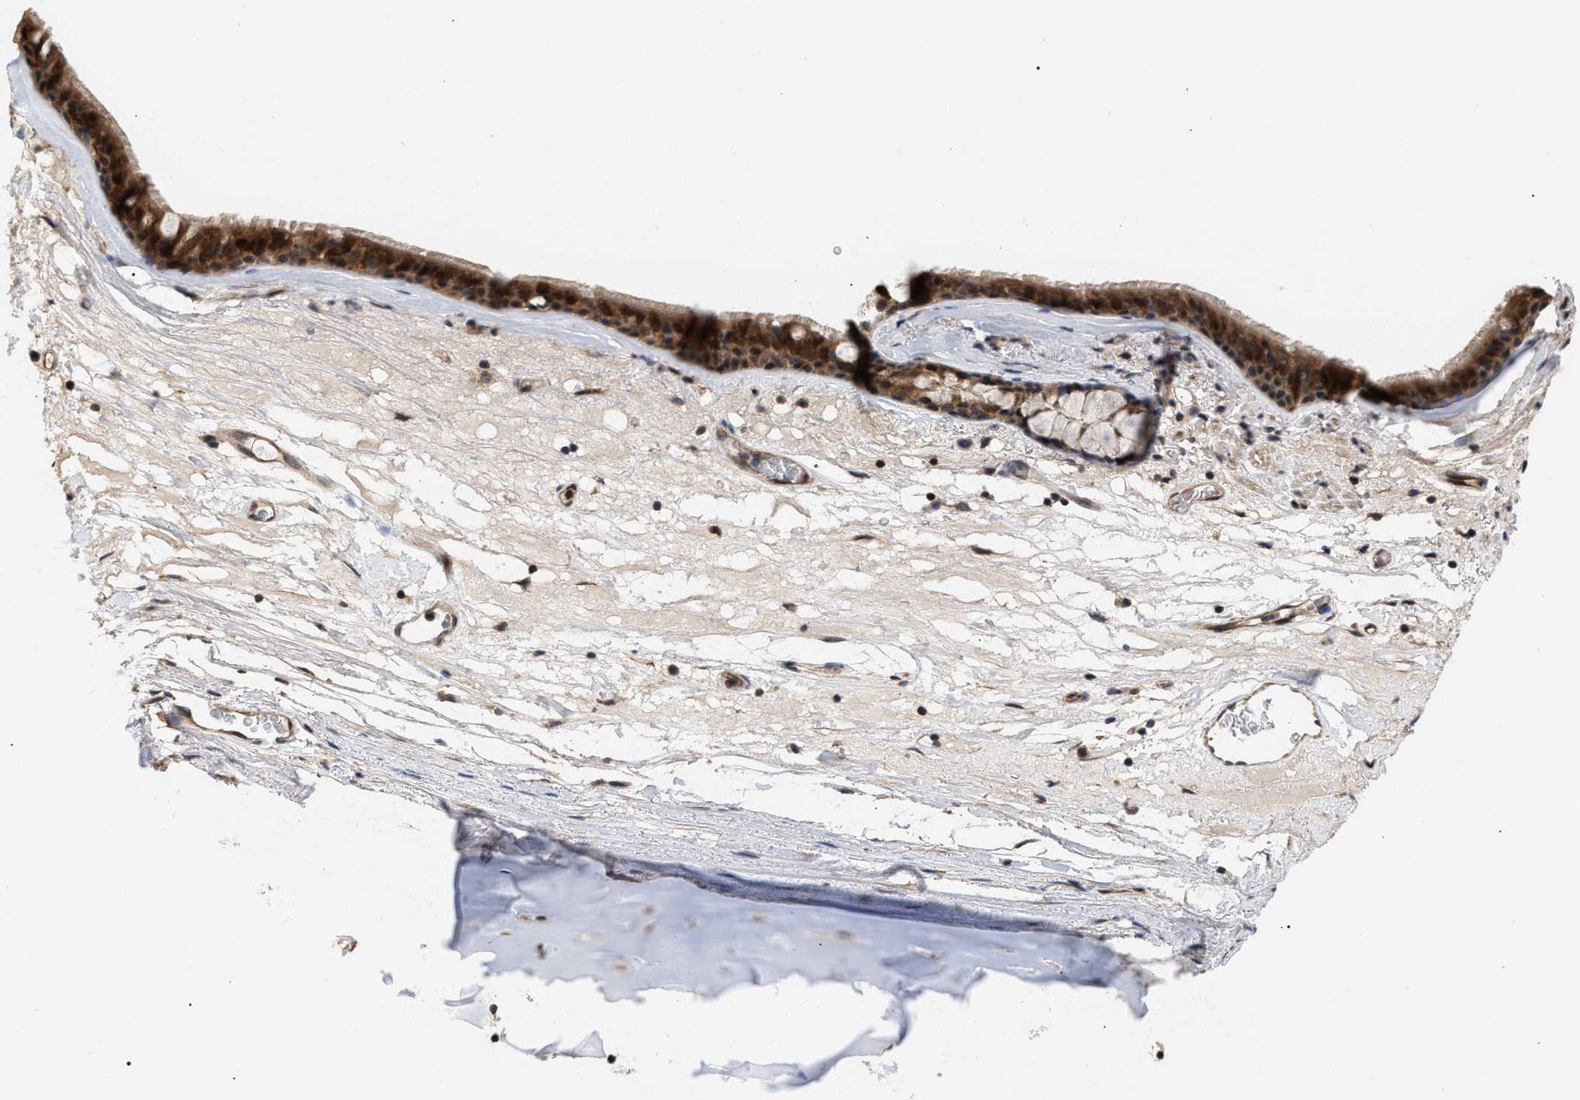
{"staining": {"intensity": "strong", "quantity": ">75%", "location": "cytoplasmic/membranous,nuclear"}, "tissue": "bronchus", "cell_type": "Respiratory epithelial cells", "image_type": "normal", "snomed": [{"axis": "morphology", "description": "Normal tissue, NOS"}, {"axis": "topography", "description": "Cartilage tissue"}], "caption": "Immunohistochemistry (IHC) image of benign bronchus: bronchus stained using immunohistochemistry (IHC) shows high levels of strong protein expression localized specifically in the cytoplasmic/membranous,nuclear of respiratory epithelial cells, appearing as a cytoplasmic/membranous,nuclear brown color.", "gene": "GLOD4", "patient": {"sex": "female", "age": 63}}